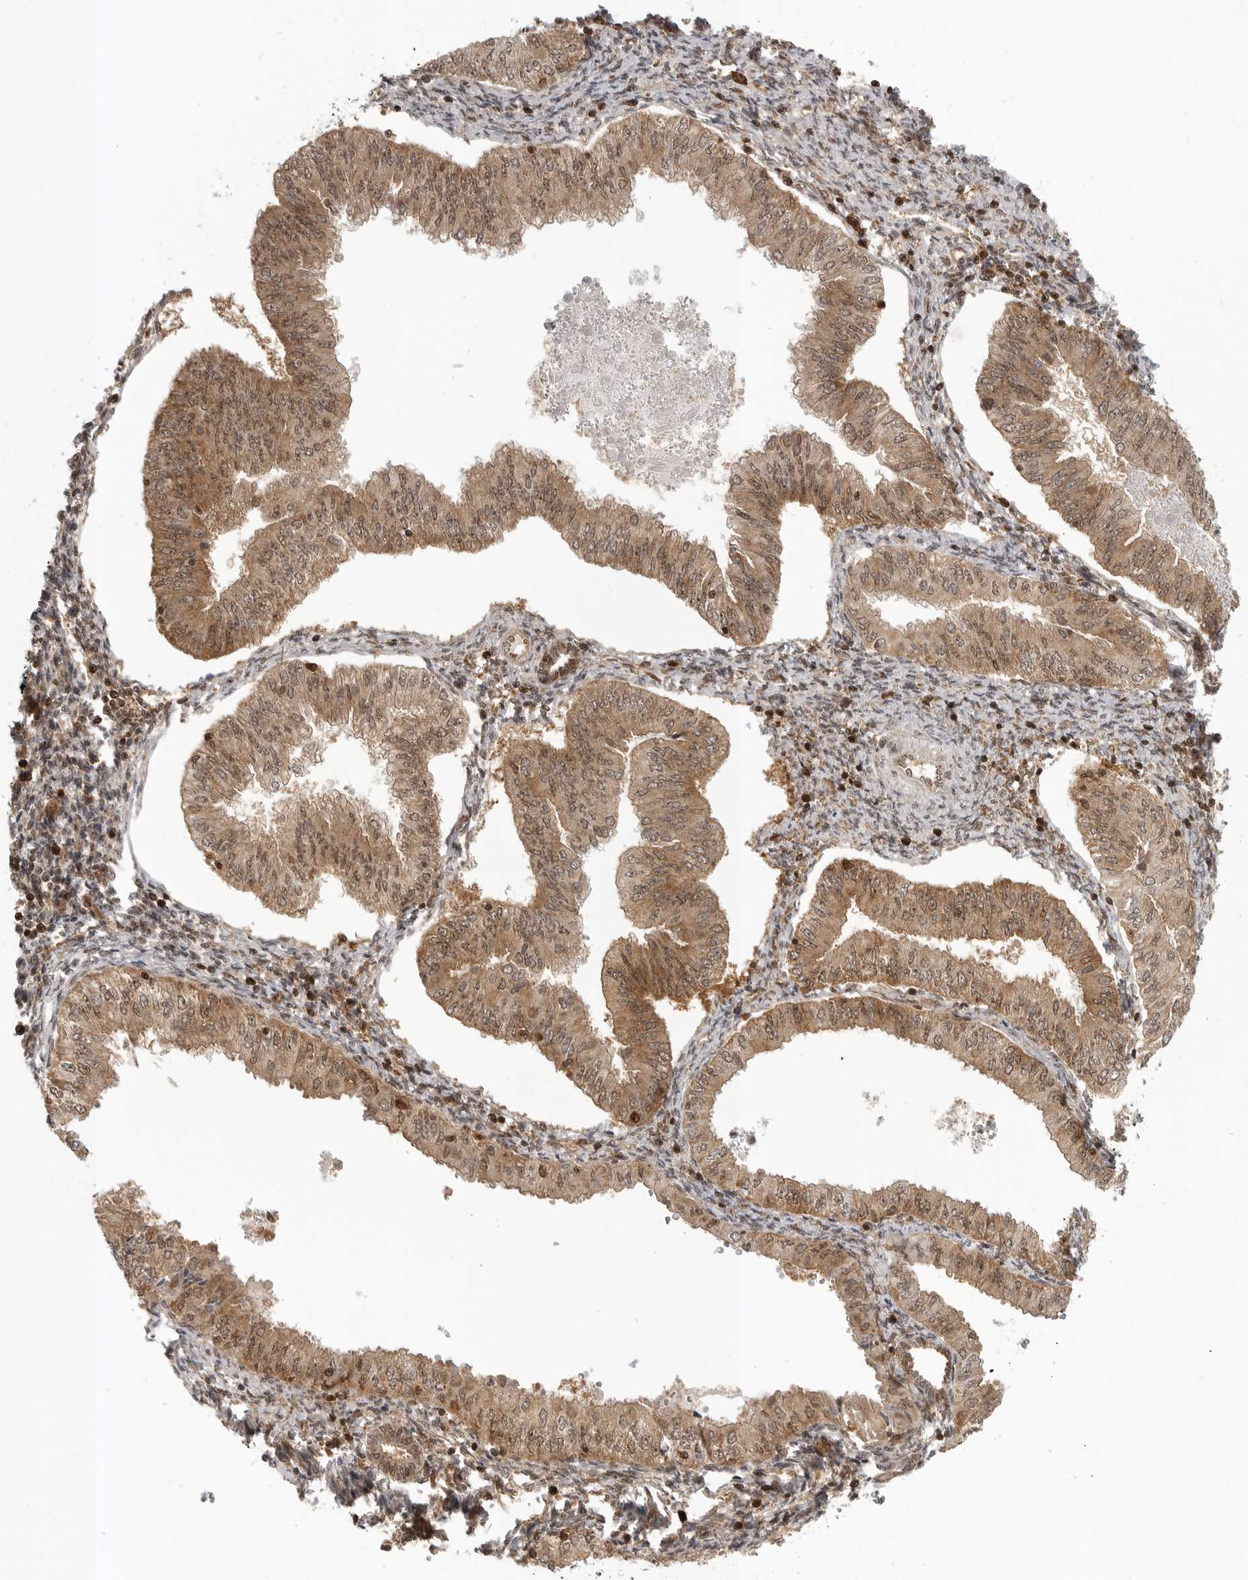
{"staining": {"intensity": "moderate", "quantity": ">75%", "location": "cytoplasmic/membranous,nuclear"}, "tissue": "endometrial cancer", "cell_type": "Tumor cells", "image_type": "cancer", "snomed": [{"axis": "morphology", "description": "Normal tissue, NOS"}, {"axis": "morphology", "description": "Adenocarcinoma, NOS"}, {"axis": "topography", "description": "Endometrium"}], "caption": "Protein analysis of endometrial cancer (adenocarcinoma) tissue reveals moderate cytoplasmic/membranous and nuclear positivity in approximately >75% of tumor cells.", "gene": "SZRD1", "patient": {"sex": "female", "age": 53}}